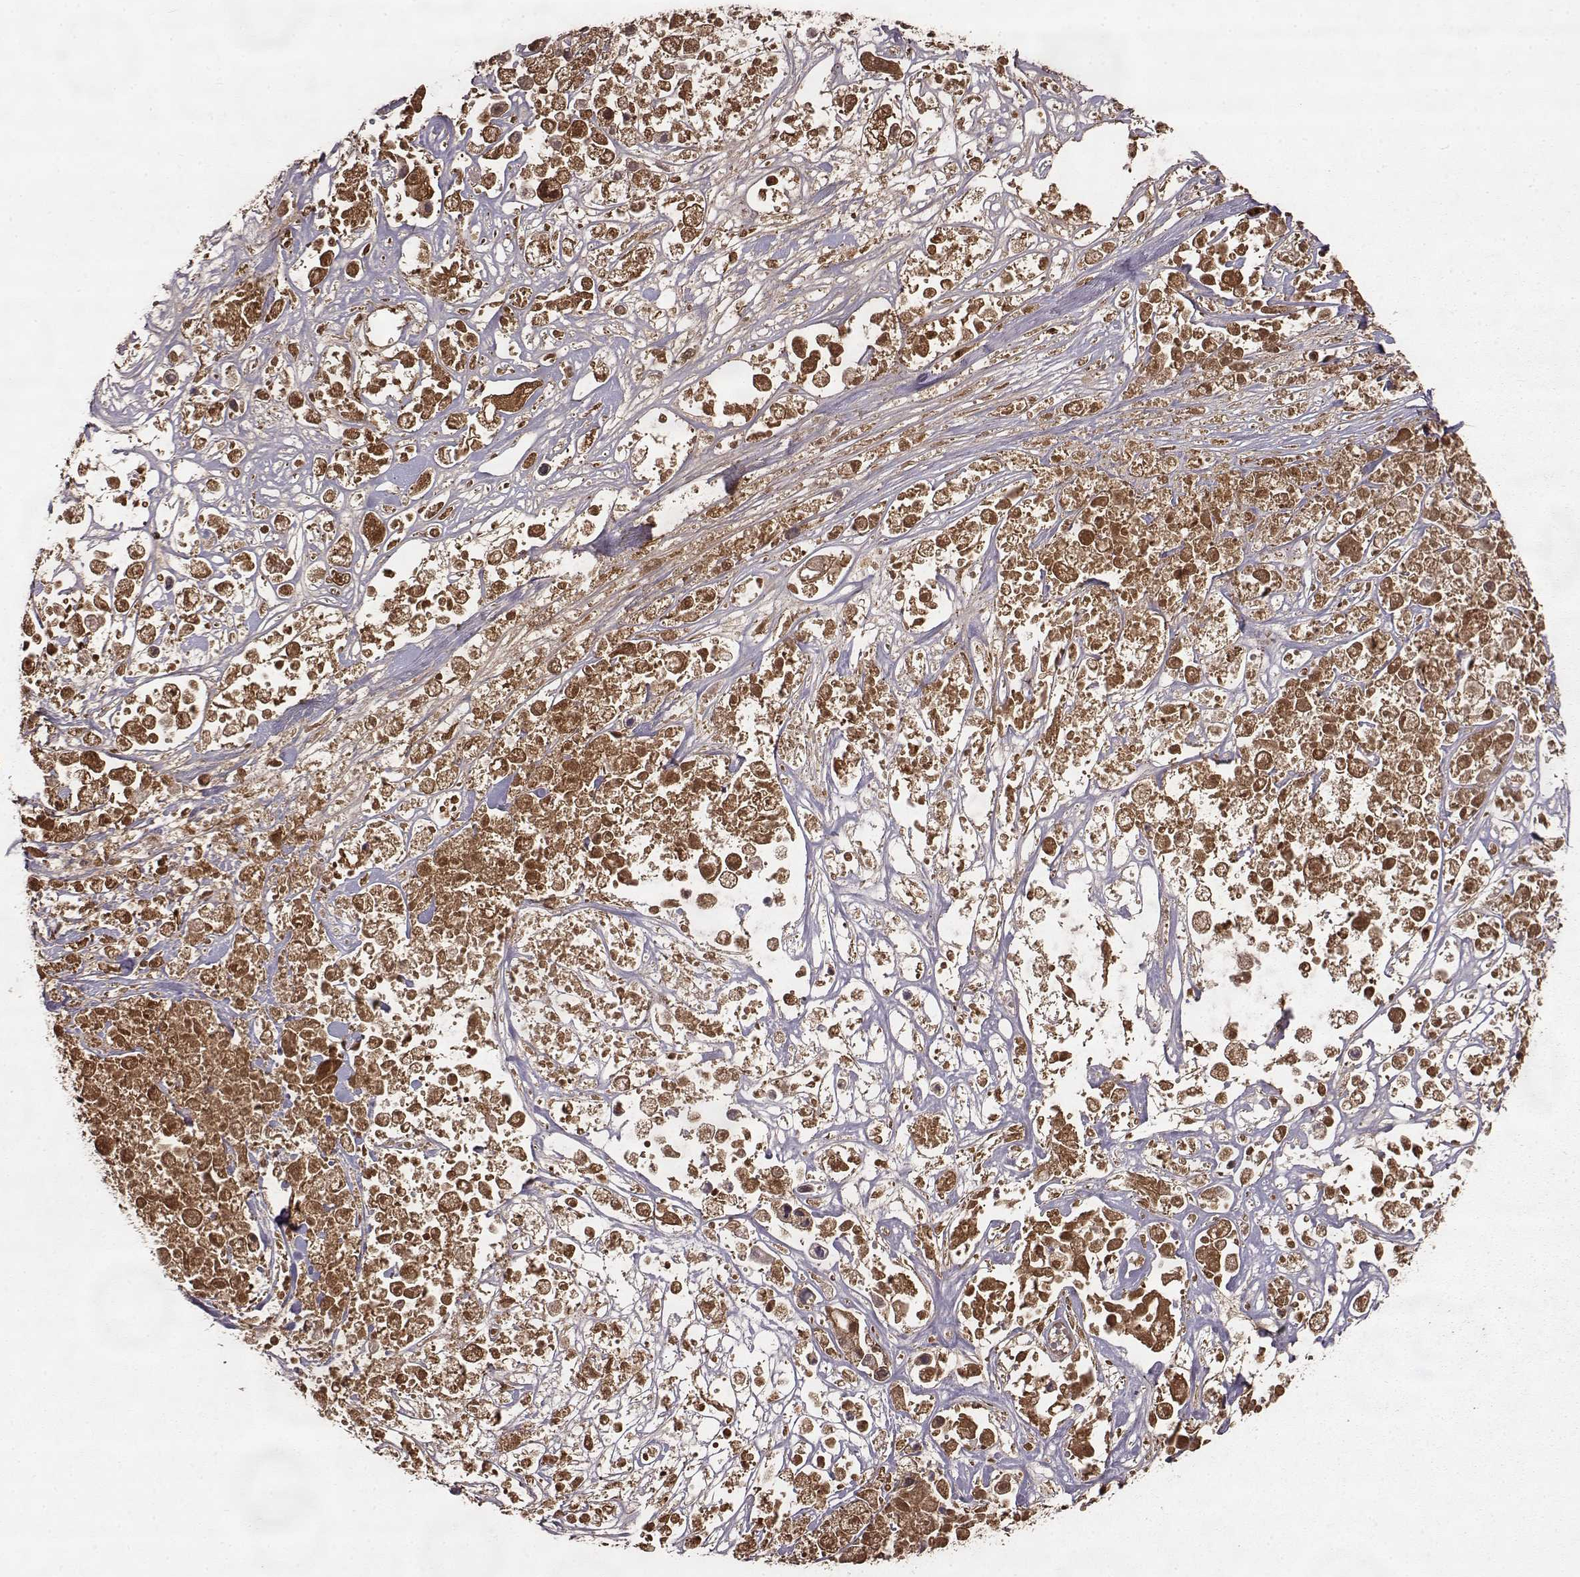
{"staining": {"intensity": "moderate", "quantity": "<25%", "location": "cytoplasmic/membranous"}, "tissue": "pancreatic cancer", "cell_type": "Tumor cells", "image_type": "cancer", "snomed": [{"axis": "morphology", "description": "Adenocarcinoma, NOS"}, {"axis": "topography", "description": "Pancreas"}], "caption": "Human pancreatic cancer (adenocarcinoma) stained with a protein marker reveals moderate staining in tumor cells.", "gene": "FSTL1", "patient": {"sex": "male", "age": 44}}